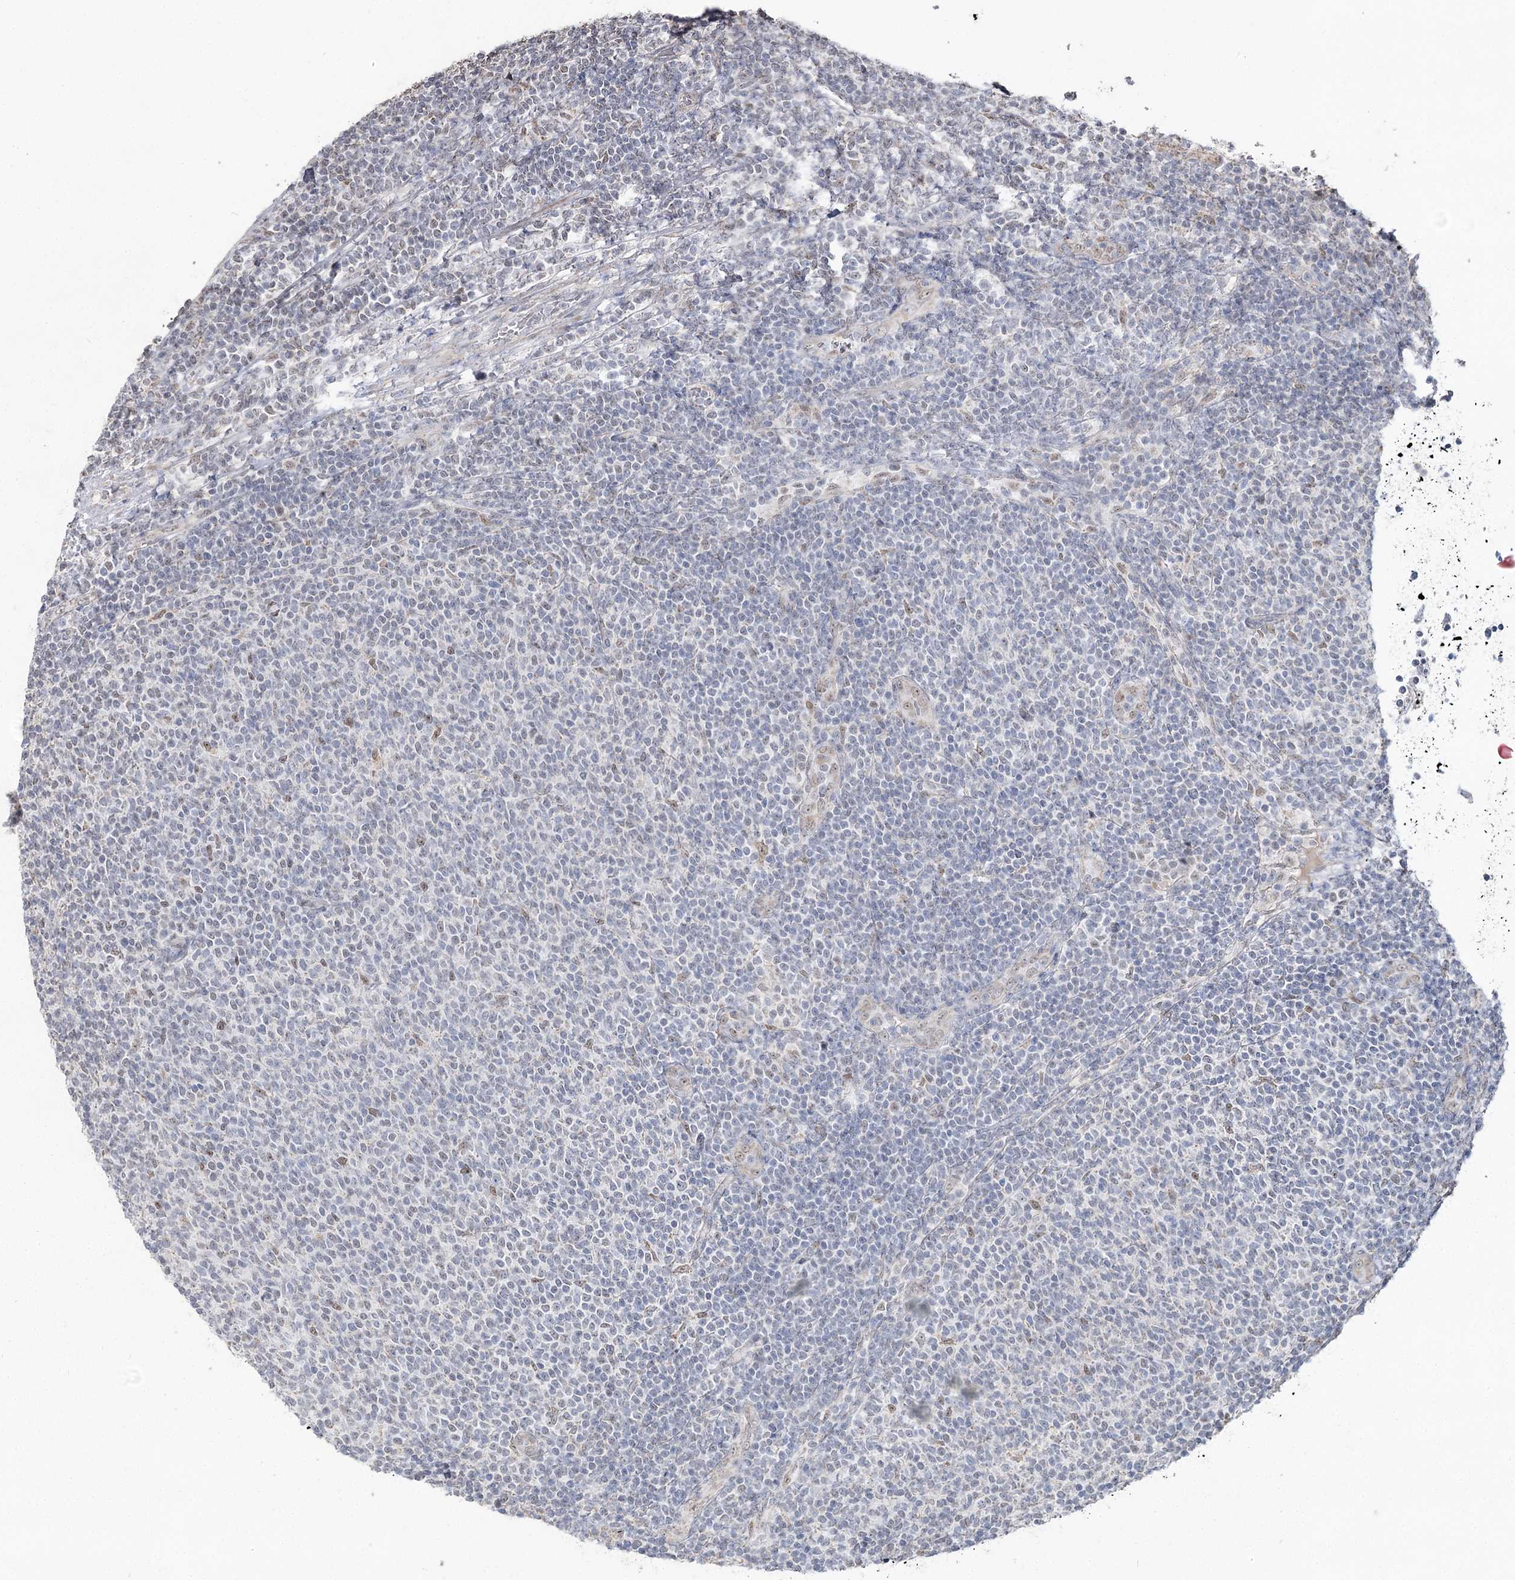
{"staining": {"intensity": "weak", "quantity": "<25%", "location": "nuclear"}, "tissue": "lymphoma", "cell_type": "Tumor cells", "image_type": "cancer", "snomed": [{"axis": "morphology", "description": "Malignant lymphoma, non-Hodgkin's type, Low grade"}, {"axis": "topography", "description": "Lymph node"}], "caption": "Tumor cells show no significant protein expression in malignant lymphoma, non-Hodgkin's type (low-grade). The staining was performed using DAB to visualize the protein expression in brown, while the nuclei were stained in blue with hematoxylin (Magnification: 20x).", "gene": "RUFY4", "patient": {"sex": "male", "age": 66}}